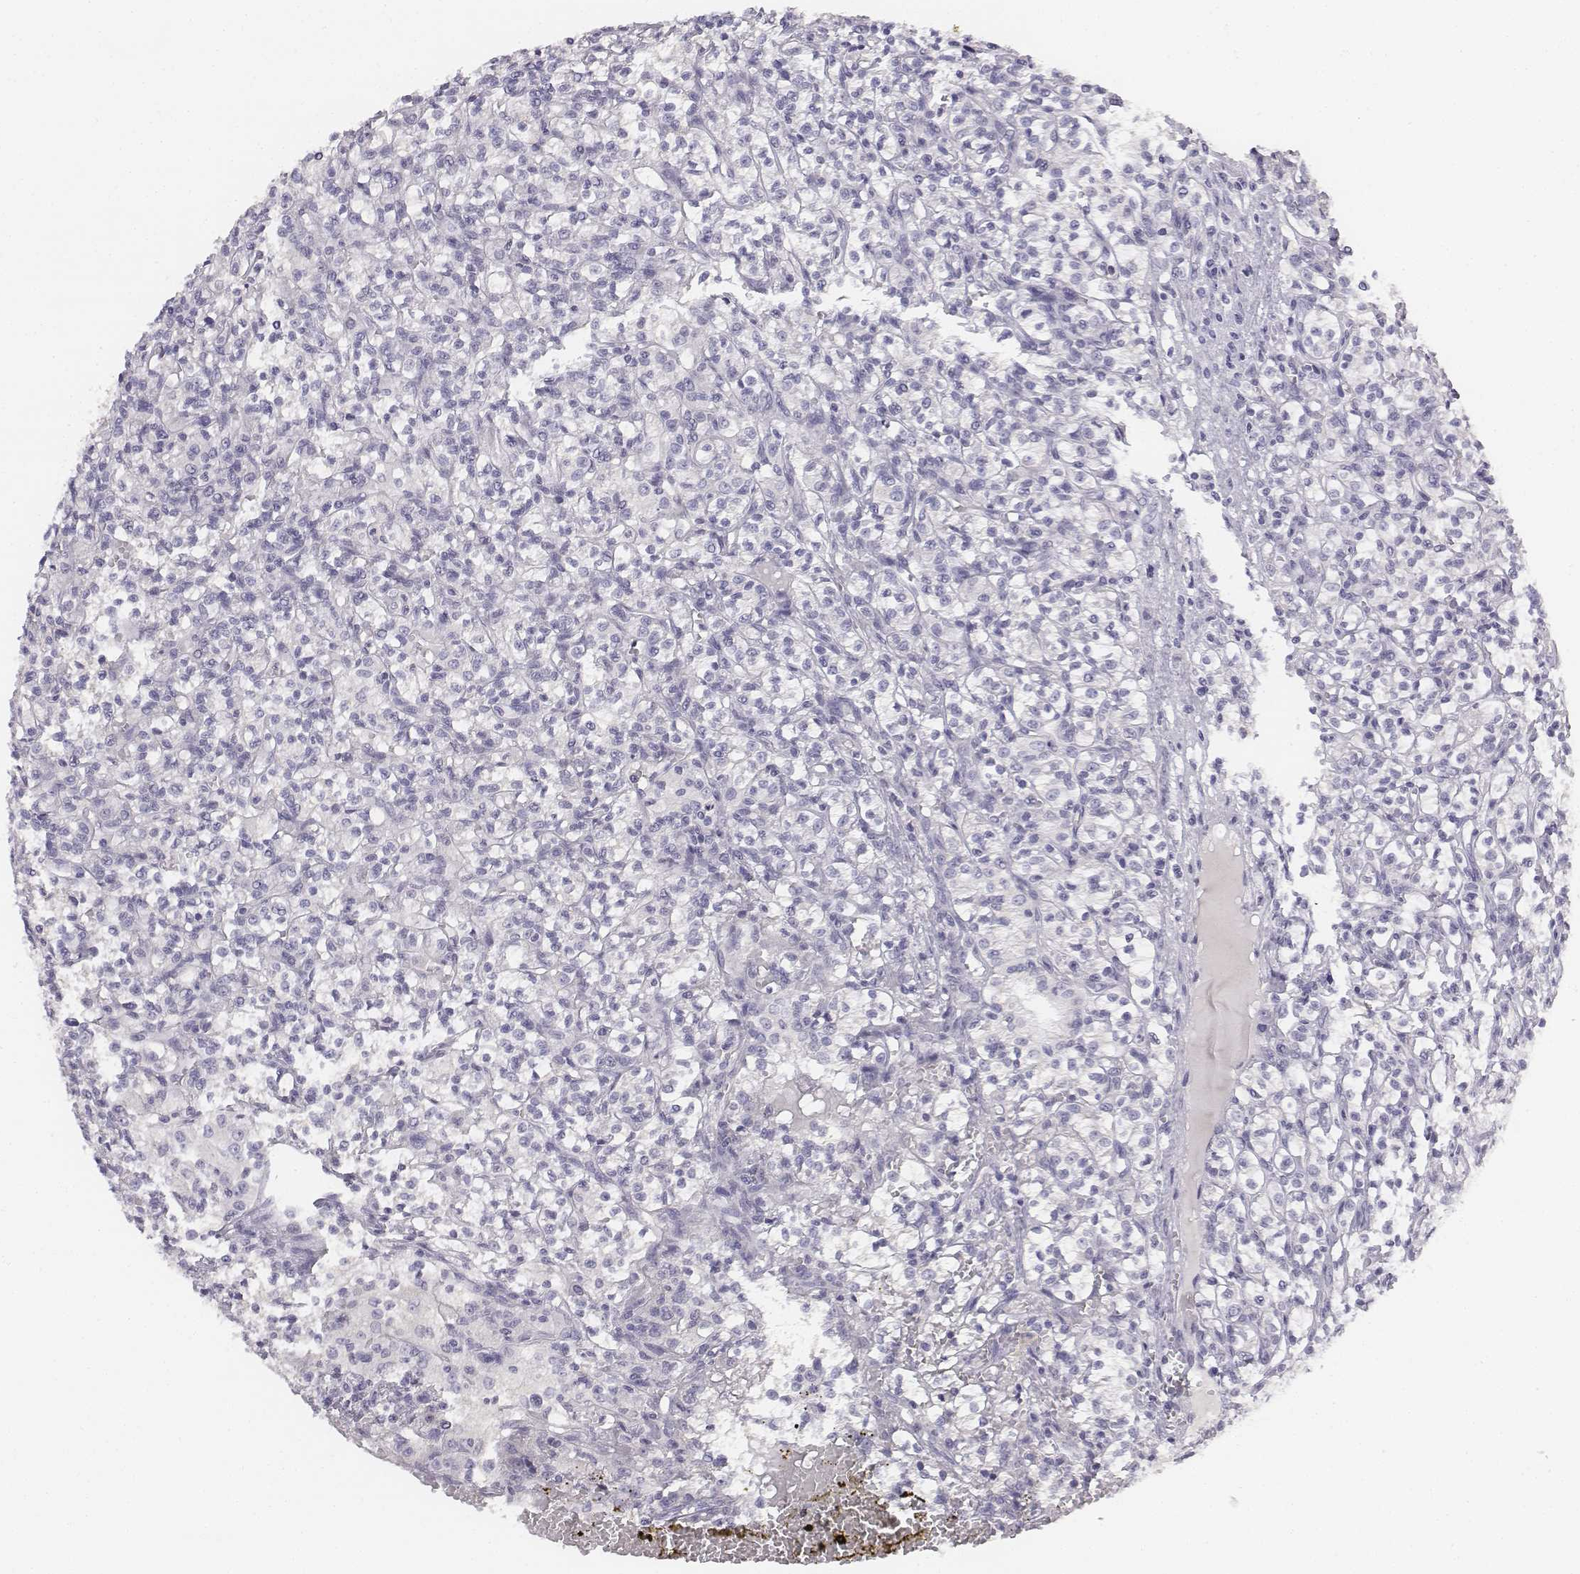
{"staining": {"intensity": "negative", "quantity": "none", "location": "none"}, "tissue": "renal cancer", "cell_type": "Tumor cells", "image_type": "cancer", "snomed": [{"axis": "morphology", "description": "Adenocarcinoma, NOS"}, {"axis": "topography", "description": "Kidney"}], "caption": "Human renal cancer (adenocarcinoma) stained for a protein using immunohistochemistry displays no positivity in tumor cells.", "gene": "UCN2", "patient": {"sex": "male", "age": 36}}